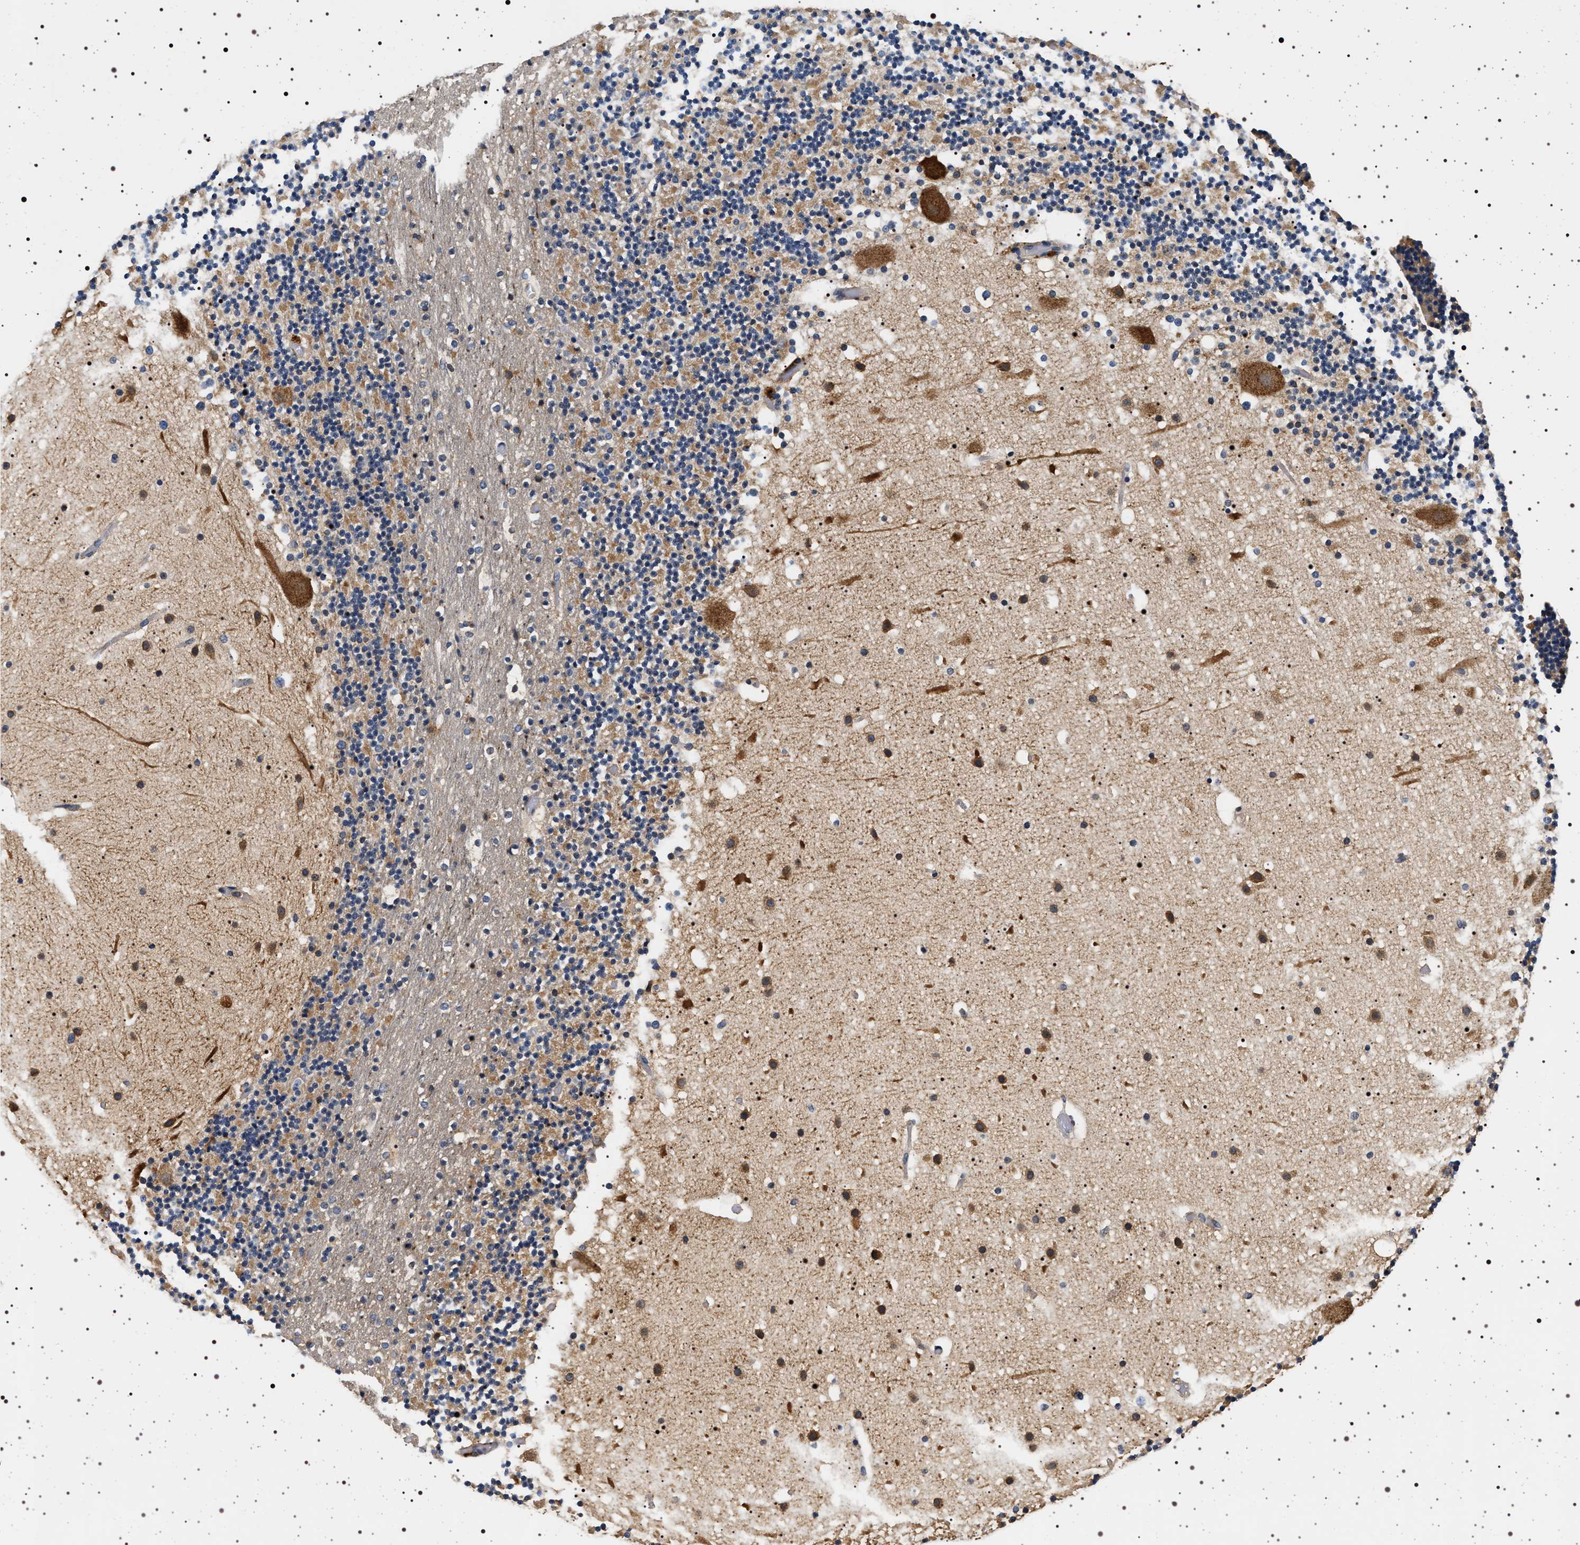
{"staining": {"intensity": "moderate", "quantity": "25%-75%", "location": "cytoplasmic/membranous"}, "tissue": "cerebellum", "cell_type": "Cells in granular layer", "image_type": "normal", "snomed": [{"axis": "morphology", "description": "Normal tissue, NOS"}, {"axis": "topography", "description": "Cerebellum"}], "caption": "Cerebellum stained with DAB IHC shows medium levels of moderate cytoplasmic/membranous staining in approximately 25%-75% of cells in granular layer. (Stains: DAB in brown, nuclei in blue, Microscopy: brightfield microscopy at high magnification).", "gene": "DCBLD2", "patient": {"sex": "male", "age": 57}}